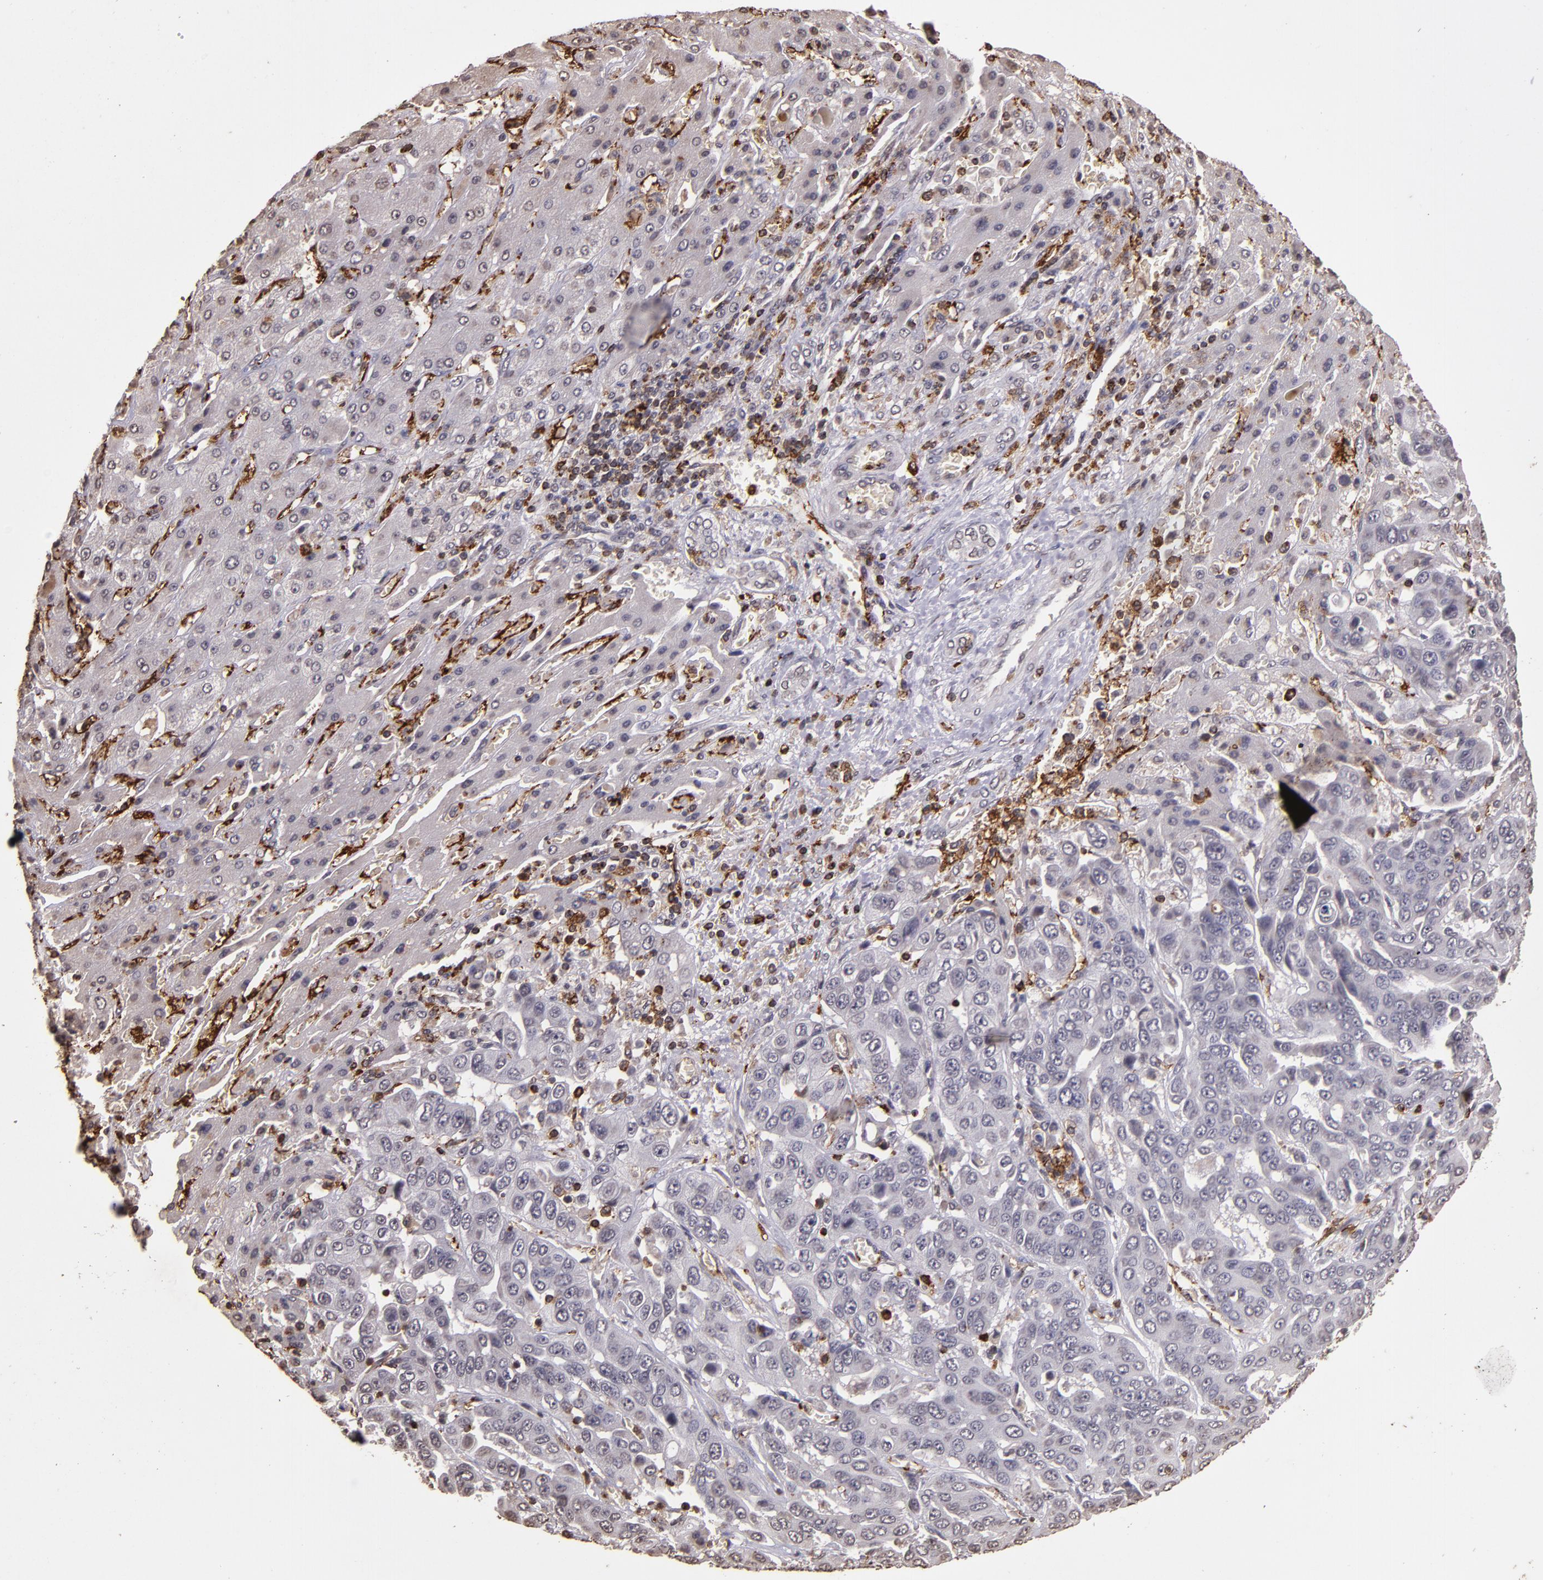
{"staining": {"intensity": "weak", "quantity": "<25%", "location": "cytoplasmic/membranous"}, "tissue": "liver cancer", "cell_type": "Tumor cells", "image_type": "cancer", "snomed": [{"axis": "morphology", "description": "Cholangiocarcinoma"}, {"axis": "topography", "description": "Liver"}], "caption": "Human liver cholangiocarcinoma stained for a protein using immunohistochemistry reveals no expression in tumor cells.", "gene": "SLC2A3", "patient": {"sex": "female", "age": 52}}